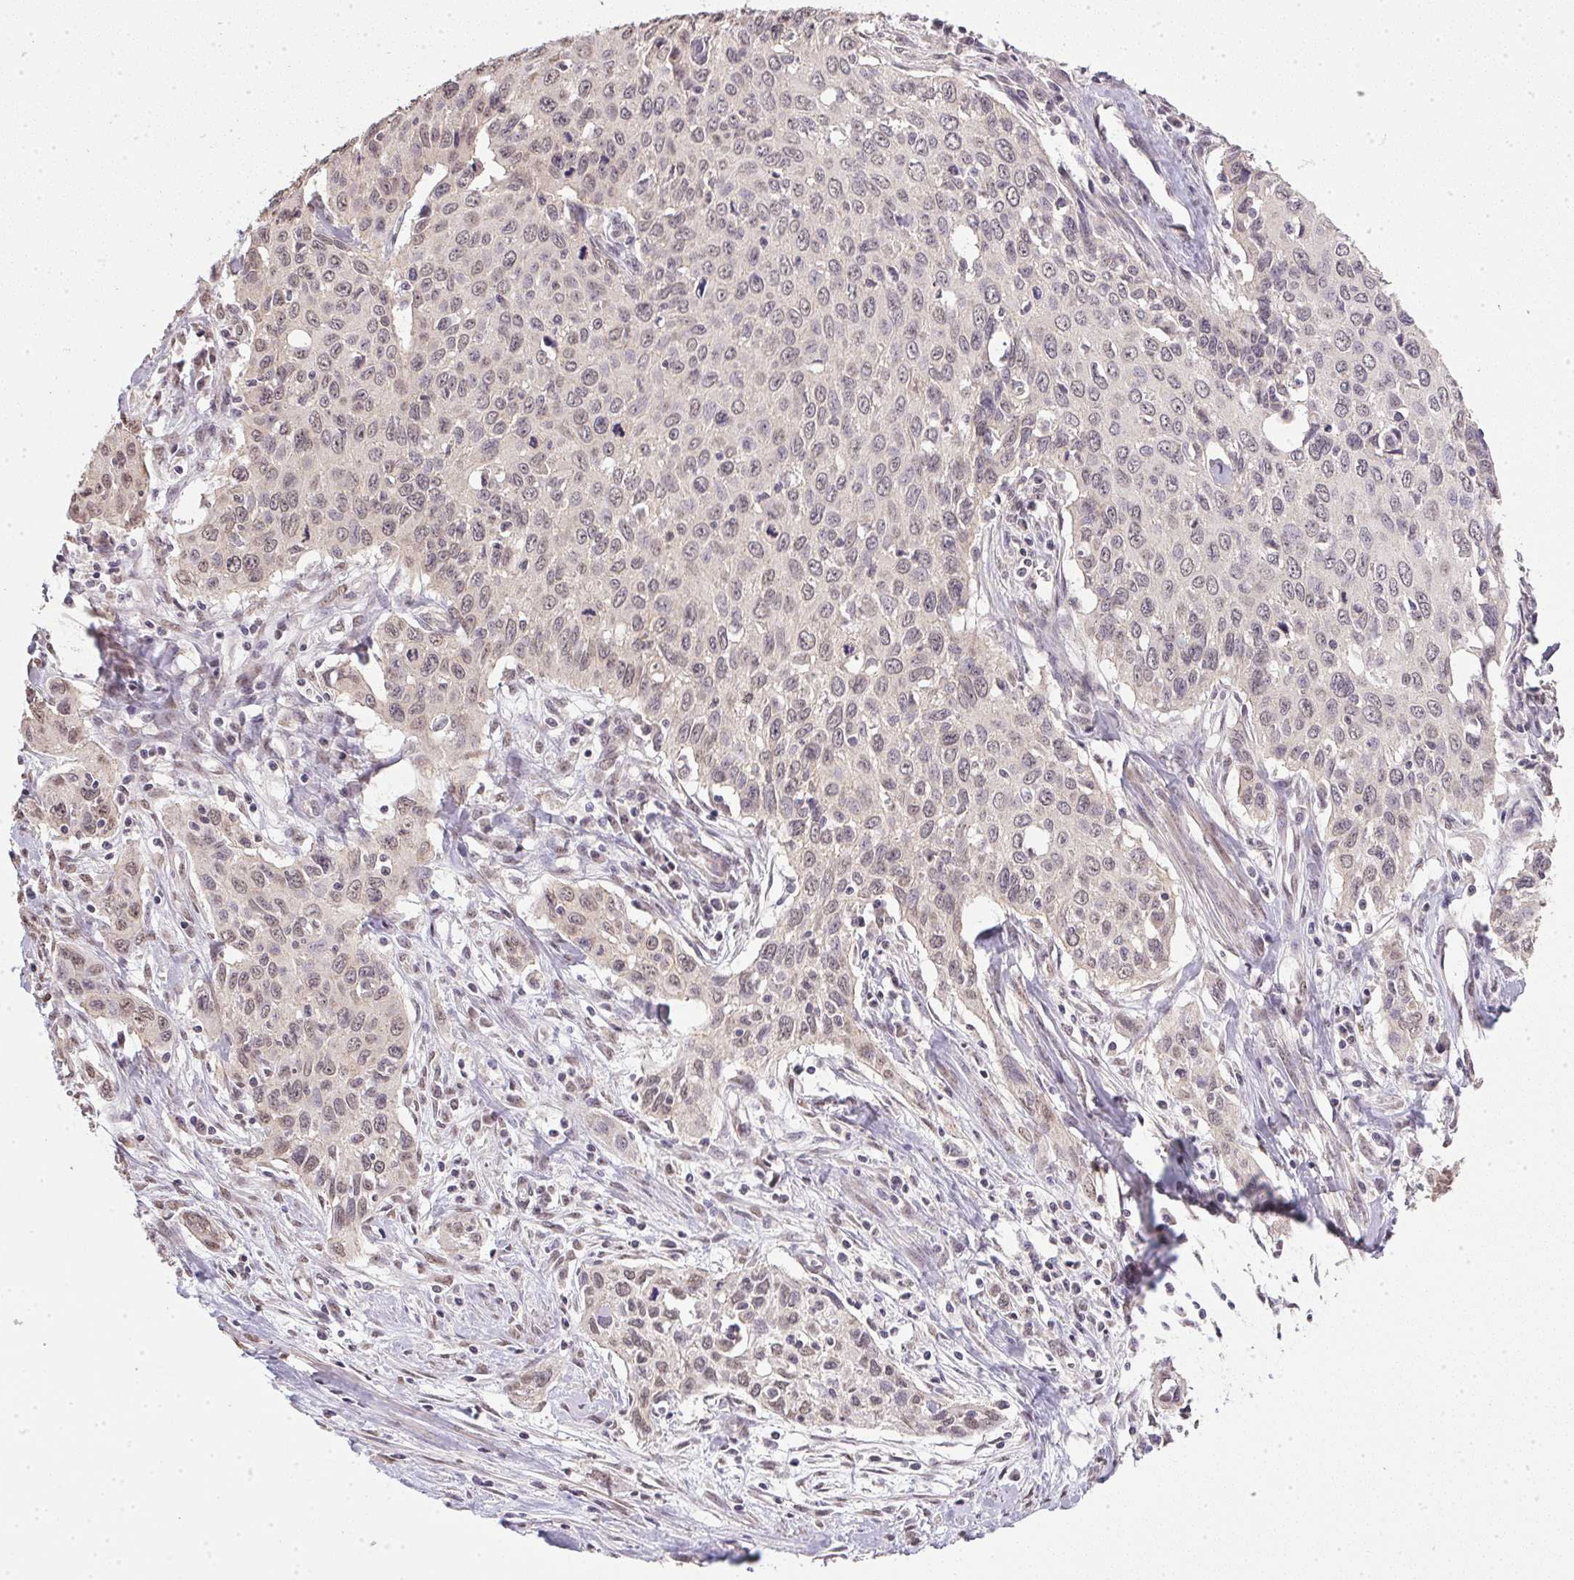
{"staining": {"intensity": "weak", "quantity": "25%-75%", "location": "nuclear"}, "tissue": "cervical cancer", "cell_type": "Tumor cells", "image_type": "cancer", "snomed": [{"axis": "morphology", "description": "Squamous cell carcinoma, NOS"}, {"axis": "topography", "description": "Cervix"}], "caption": "Immunohistochemistry micrograph of cervical cancer stained for a protein (brown), which displays low levels of weak nuclear positivity in about 25%-75% of tumor cells.", "gene": "PPP4R4", "patient": {"sex": "female", "age": 38}}